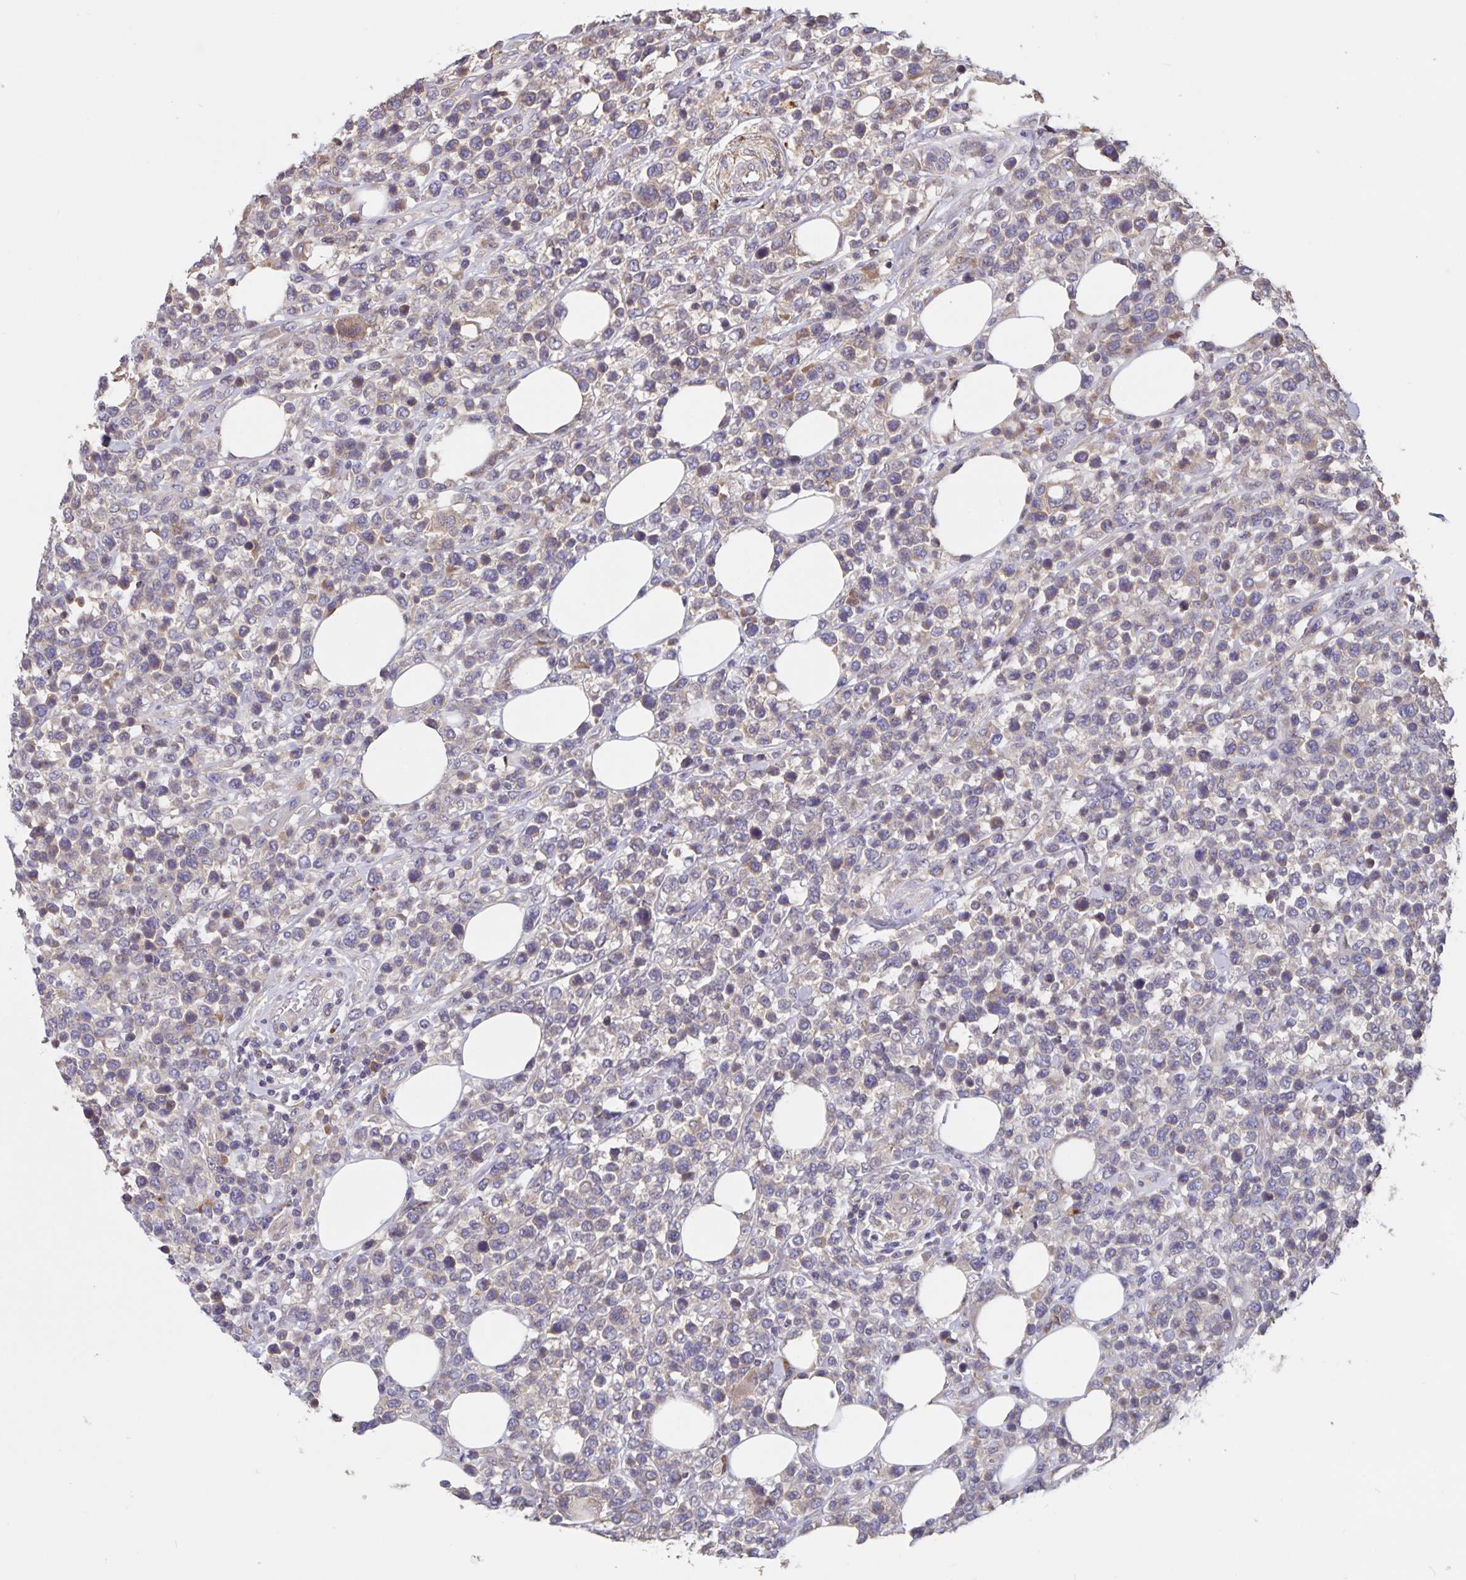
{"staining": {"intensity": "negative", "quantity": "none", "location": "none"}, "tissue": "lymphoma", "cell_type": "Tumor cells", "image_type": "cancer", "snomed": [{"axis": "morphology", "description": "Malignant lymphoma, non-Hodgkin's type, Low grade"}, {"axis": "topography", "description": "Lymph node"}], "caption": "Immunohistochemistry image of neoplastic tissue: human lymphoma stained with DAB (3,3'-diaminobenzidine) reveals no significant protein staining in tumor cells. (Stains: DAB immunohistochemistry with hematoxylin counter stain, Microscopy: brightfield microscopy at high magnification).", "gene": "FBXL16", "patient": {"sex": "male", "age": 60}}